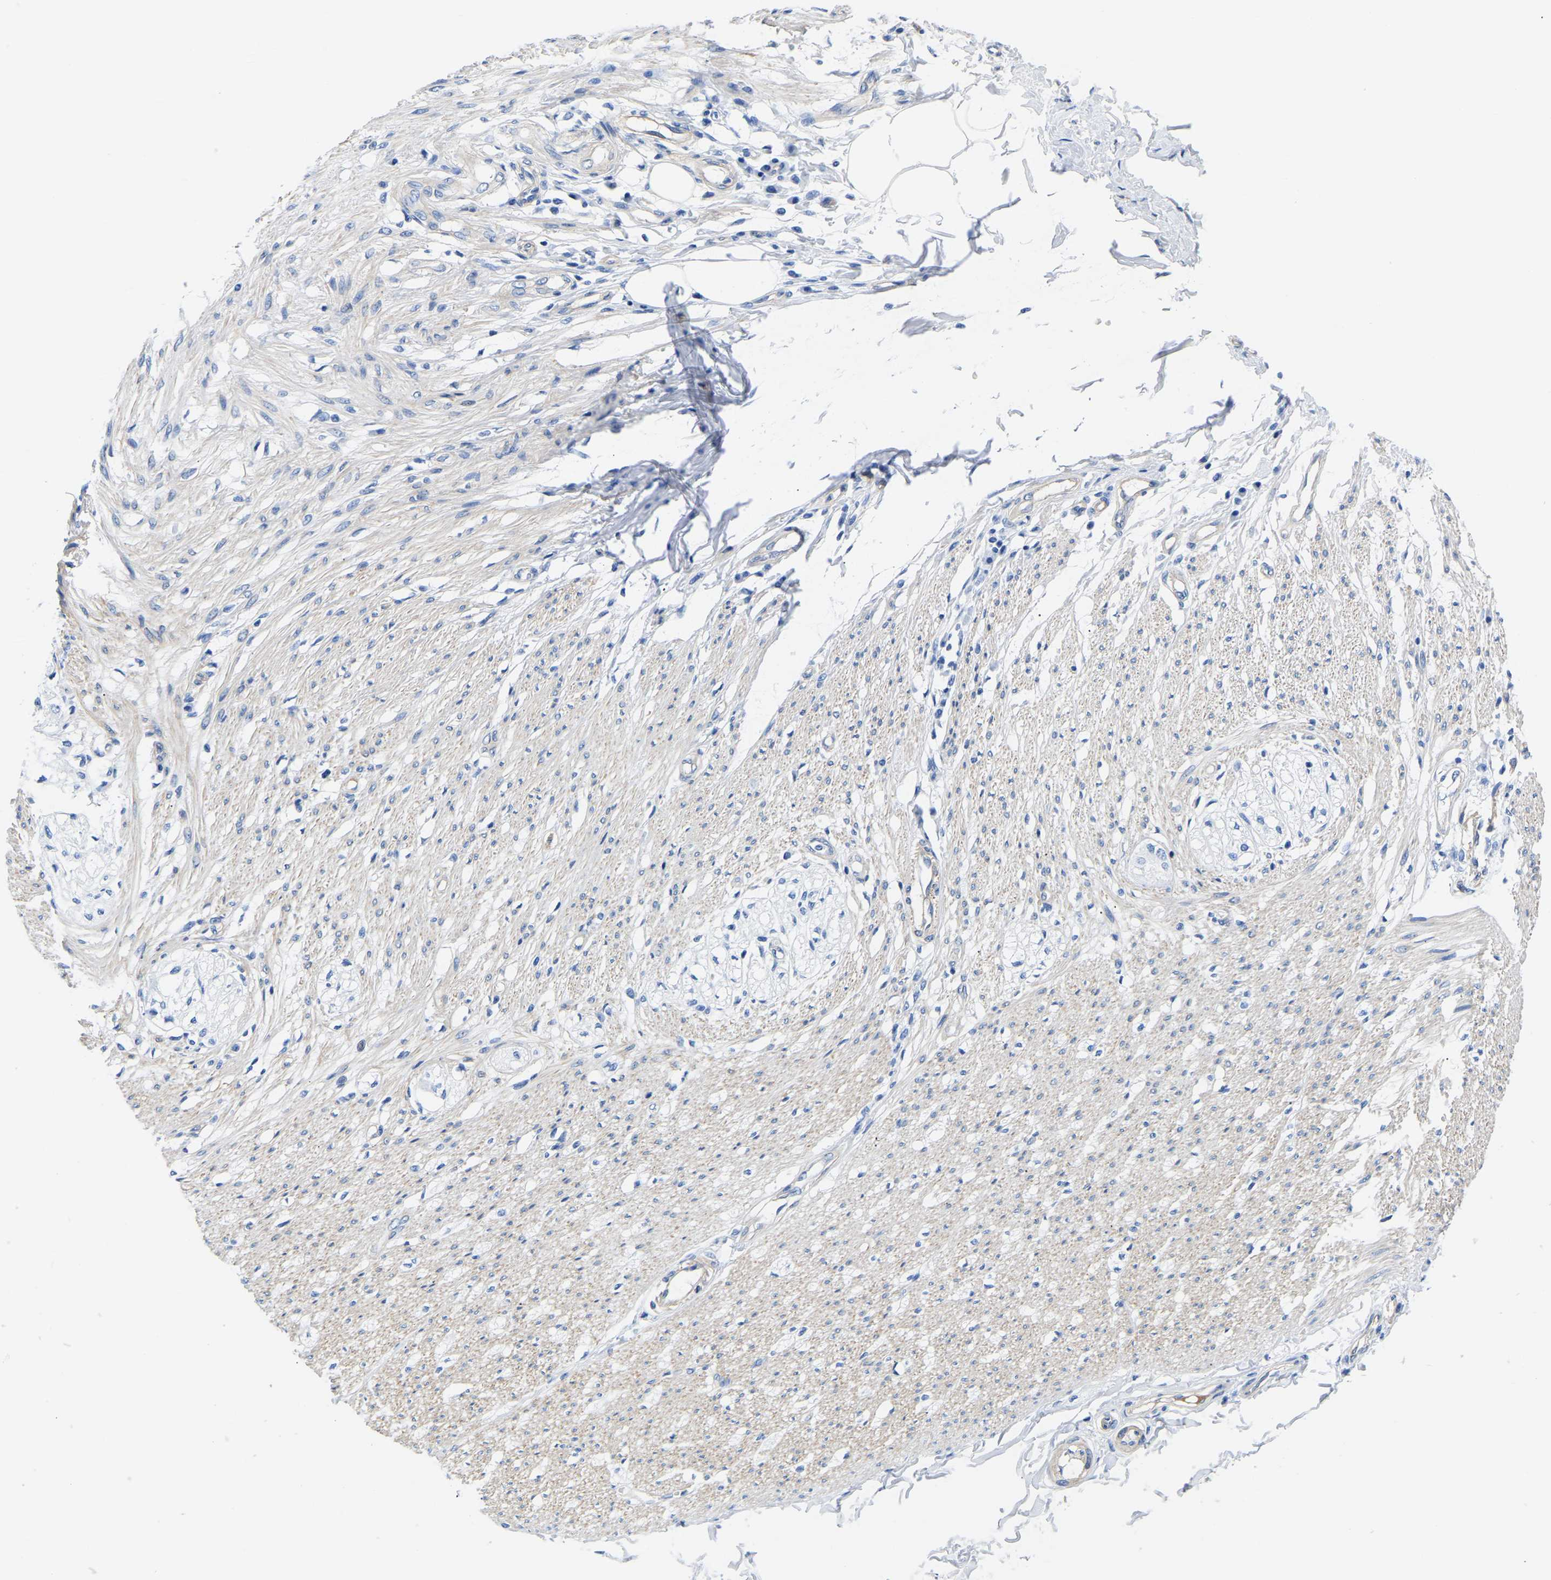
{"staining": {"intensity": "weak", "quantity": "25%-75%", "location": "cytoplasmic/membranous"}, "tissue": "smooth muscle", "cell_type": "Smooth muscle cells", "image_type": "normal", "snomed": [{"axis": "morphology", "description": "Normal tissue, NOS"}, {"axis": "morphology", "description": "Adenocarcinoma, NOS"}, {"axis": "topography", "description": "Colon"}, {"axis": "topography", "description": "Peripheral nerve tissue"}], "caption": "Immunohistochemical staining of benign human smooth muscle exhibits weak cytoplasmic/membranous protein expression in approximately 25%-75% of smooth muscle cells. The staining was performed using DAB (3,3'-diaminobenzidine) to visualize the protein expression in brown, while the nuclei were stained in blue with hematoxylin (Magnification: 20x).", "gene": "UPK3A", "patient": {"sex": "male", "age": 14}}